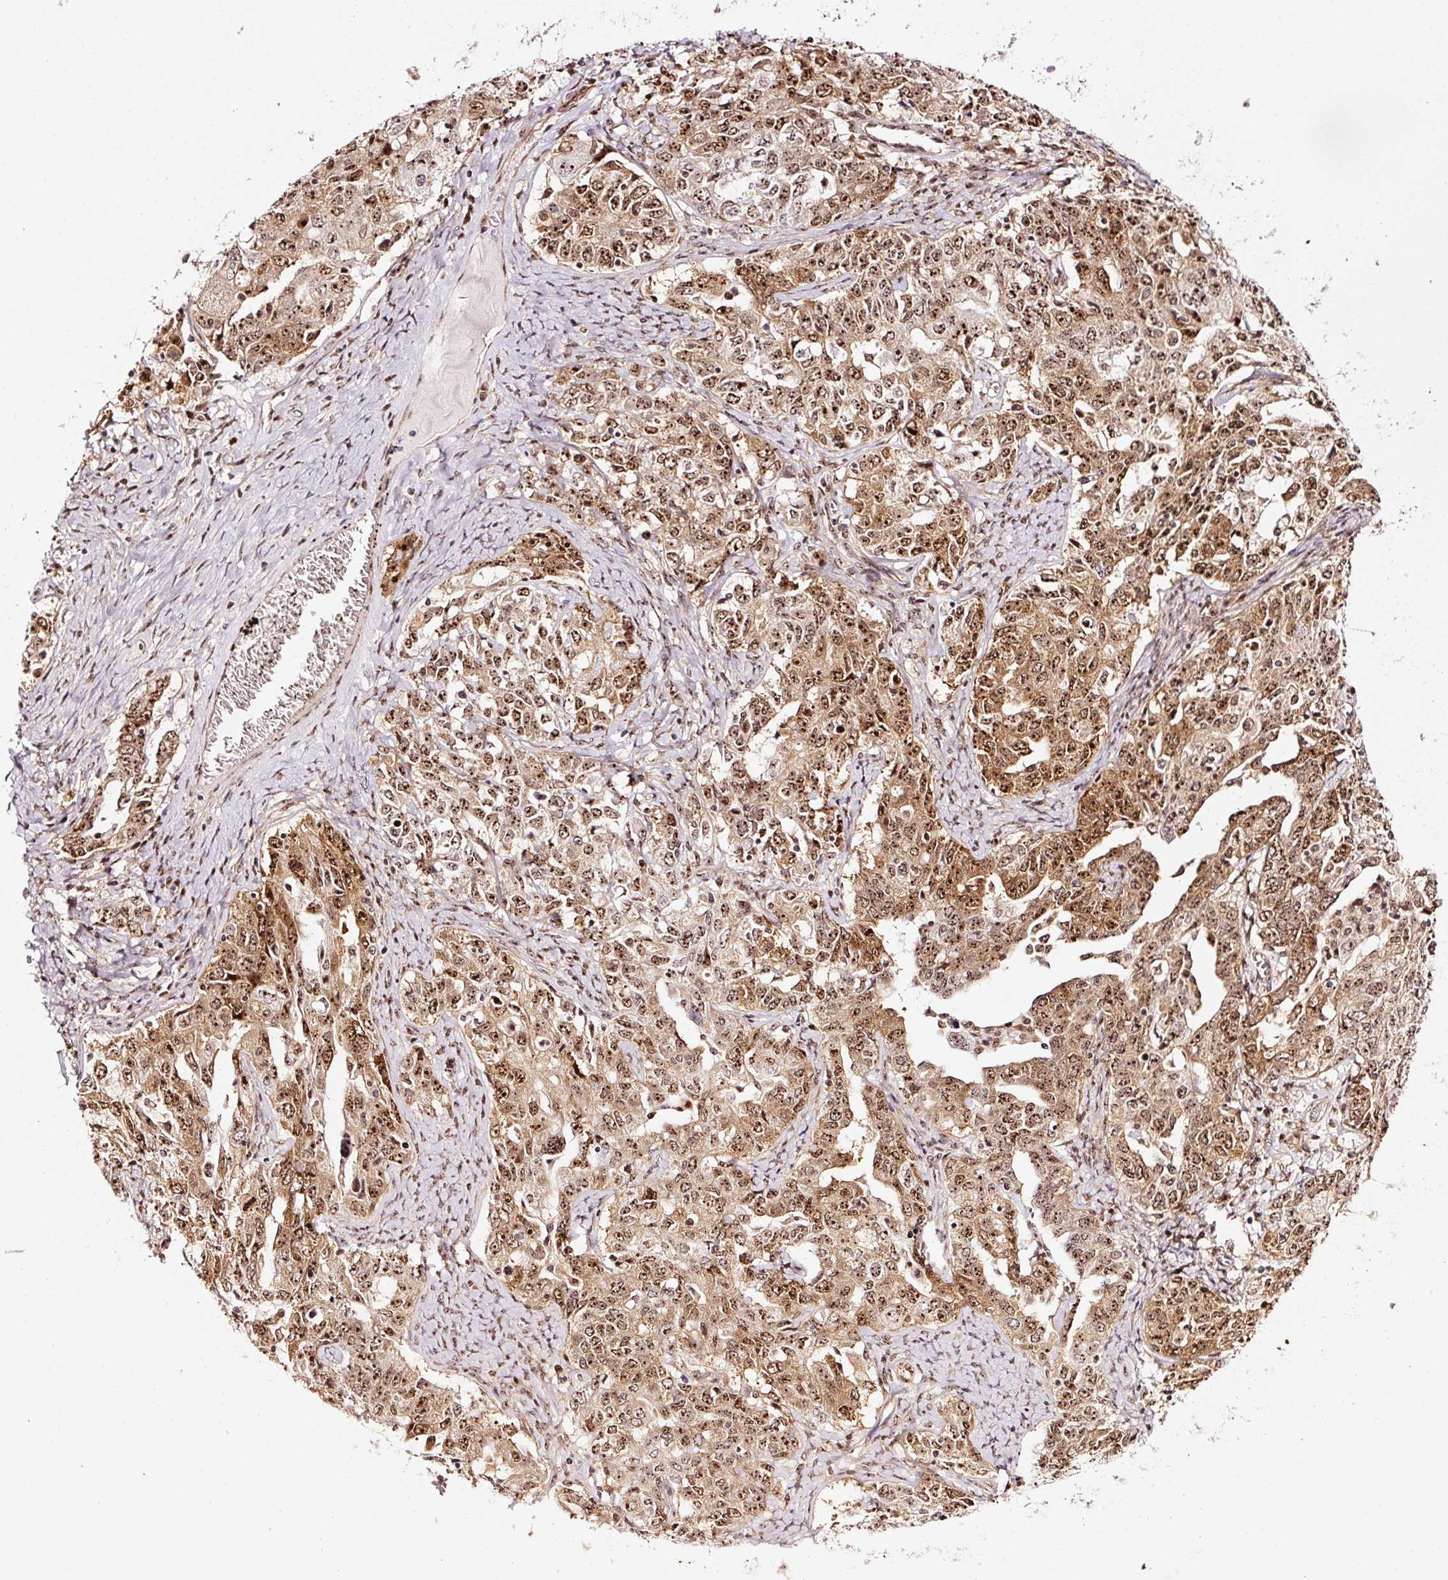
{"staining": {"intensity": "strong", "quantity": ">75%", "location": "cytoplasmic/membranous,nuclear"}, "tissue": "ovarian cancer", "cell_type": "Tumor cells", "image_type": "cancer", "snomed": [{"axis": "morphology", "description": "Carcinoma, endometroid"}, {"axis": "topography", "description": "Ovary"}], "caption": "Endometroid carcinoma (ovarian) tissue displays strong cytoplasmic/membranous and nuclear expression in approximately >75% of tumor cells", "gene": "GNL3", "patient": {"sex": "female", "age": 62}}